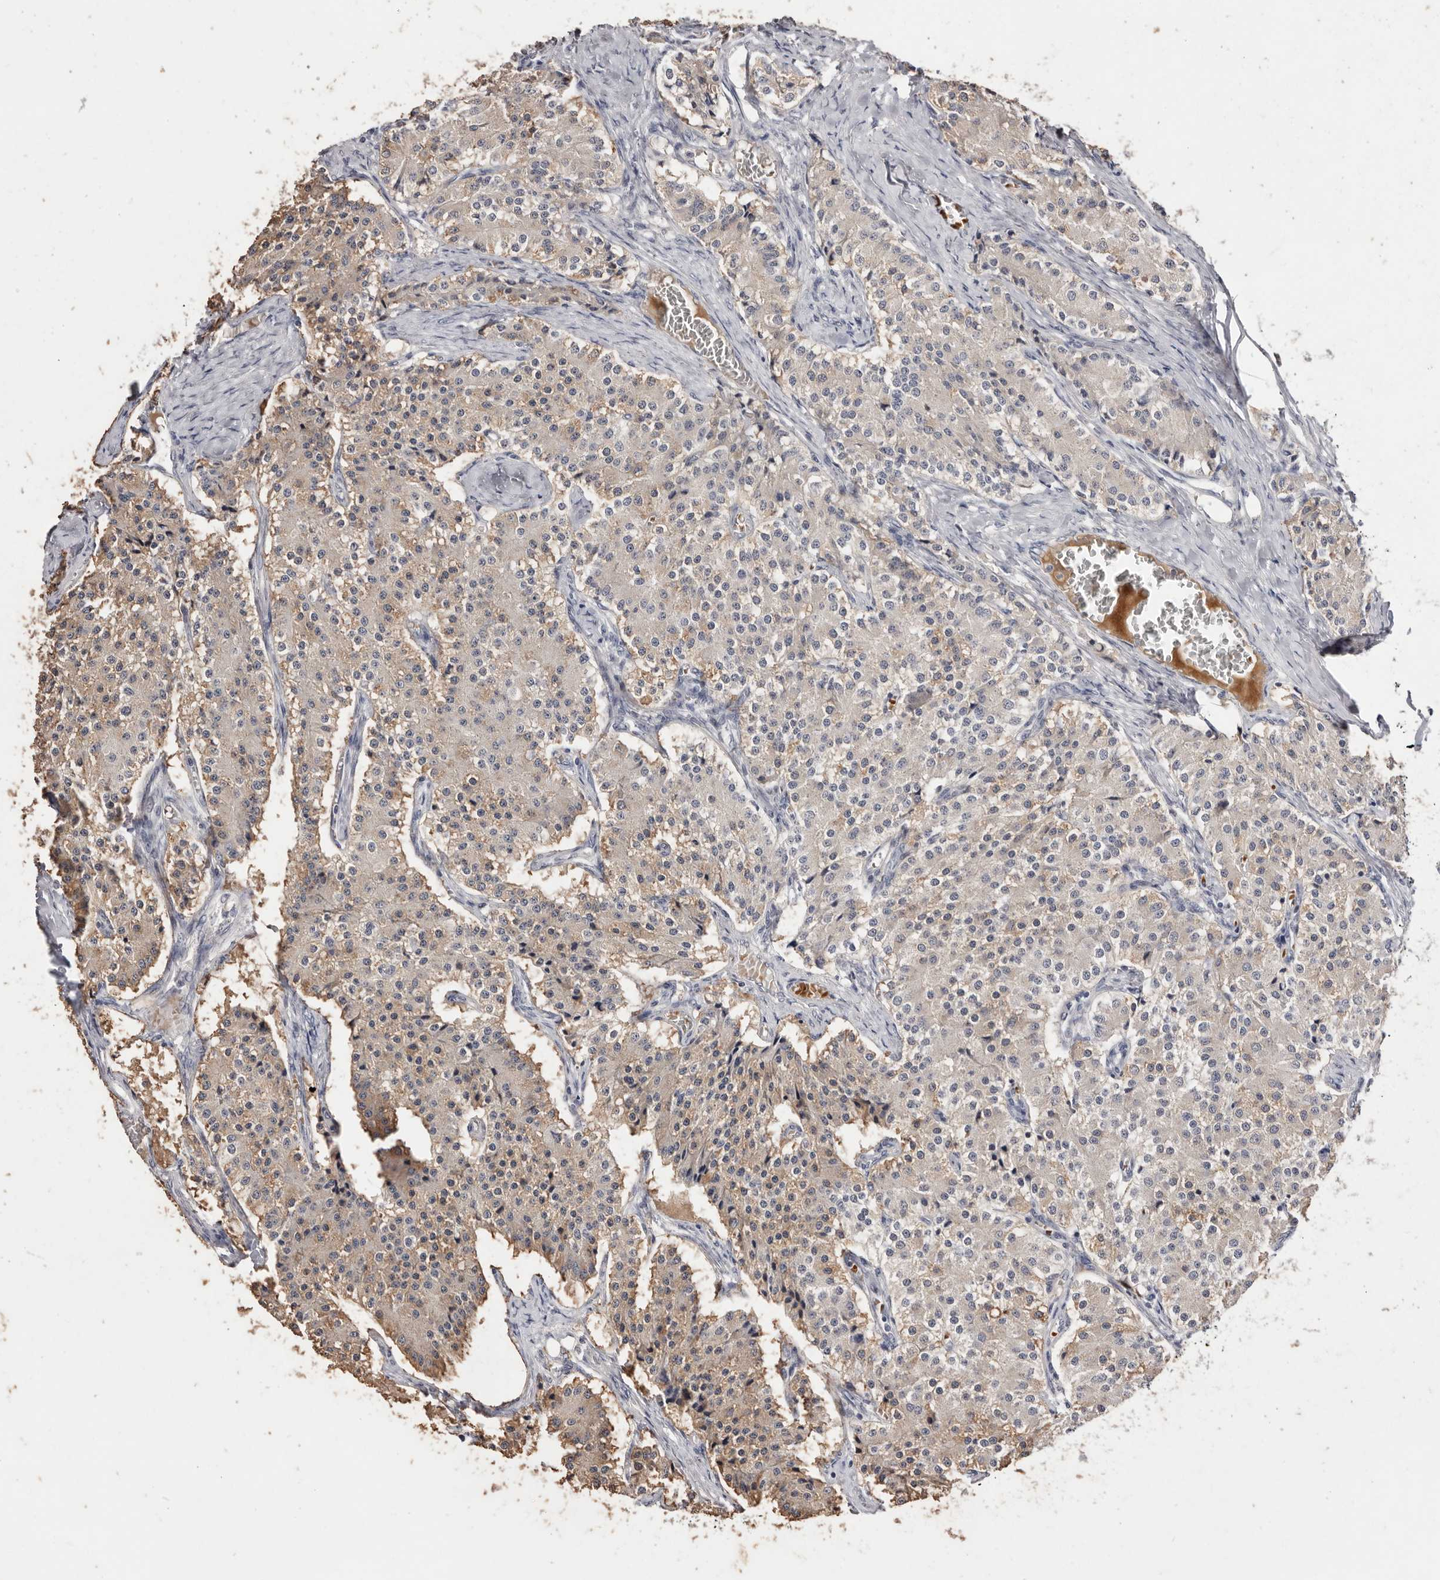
{"staining": {"intensity": "weak", "quantity": ">75%", "location": "cytoplasmic/membranous"}, "tissue": "carcinoid", "cell_type": "Tumor cells", "image_type": "cancer", "snomed": [{"axis": "morphology", "description": "Carcinoid, malignant, NOS"}, {"axis": "topography", "description": "Colon"}], "caption": "Weak cytoplasmic/membranous protein staining is appreciated in about >75% of tumor cells in malignant carcinoid.", "gene": "DOP1A", "patient": {"sex": "female", "age": 52}}